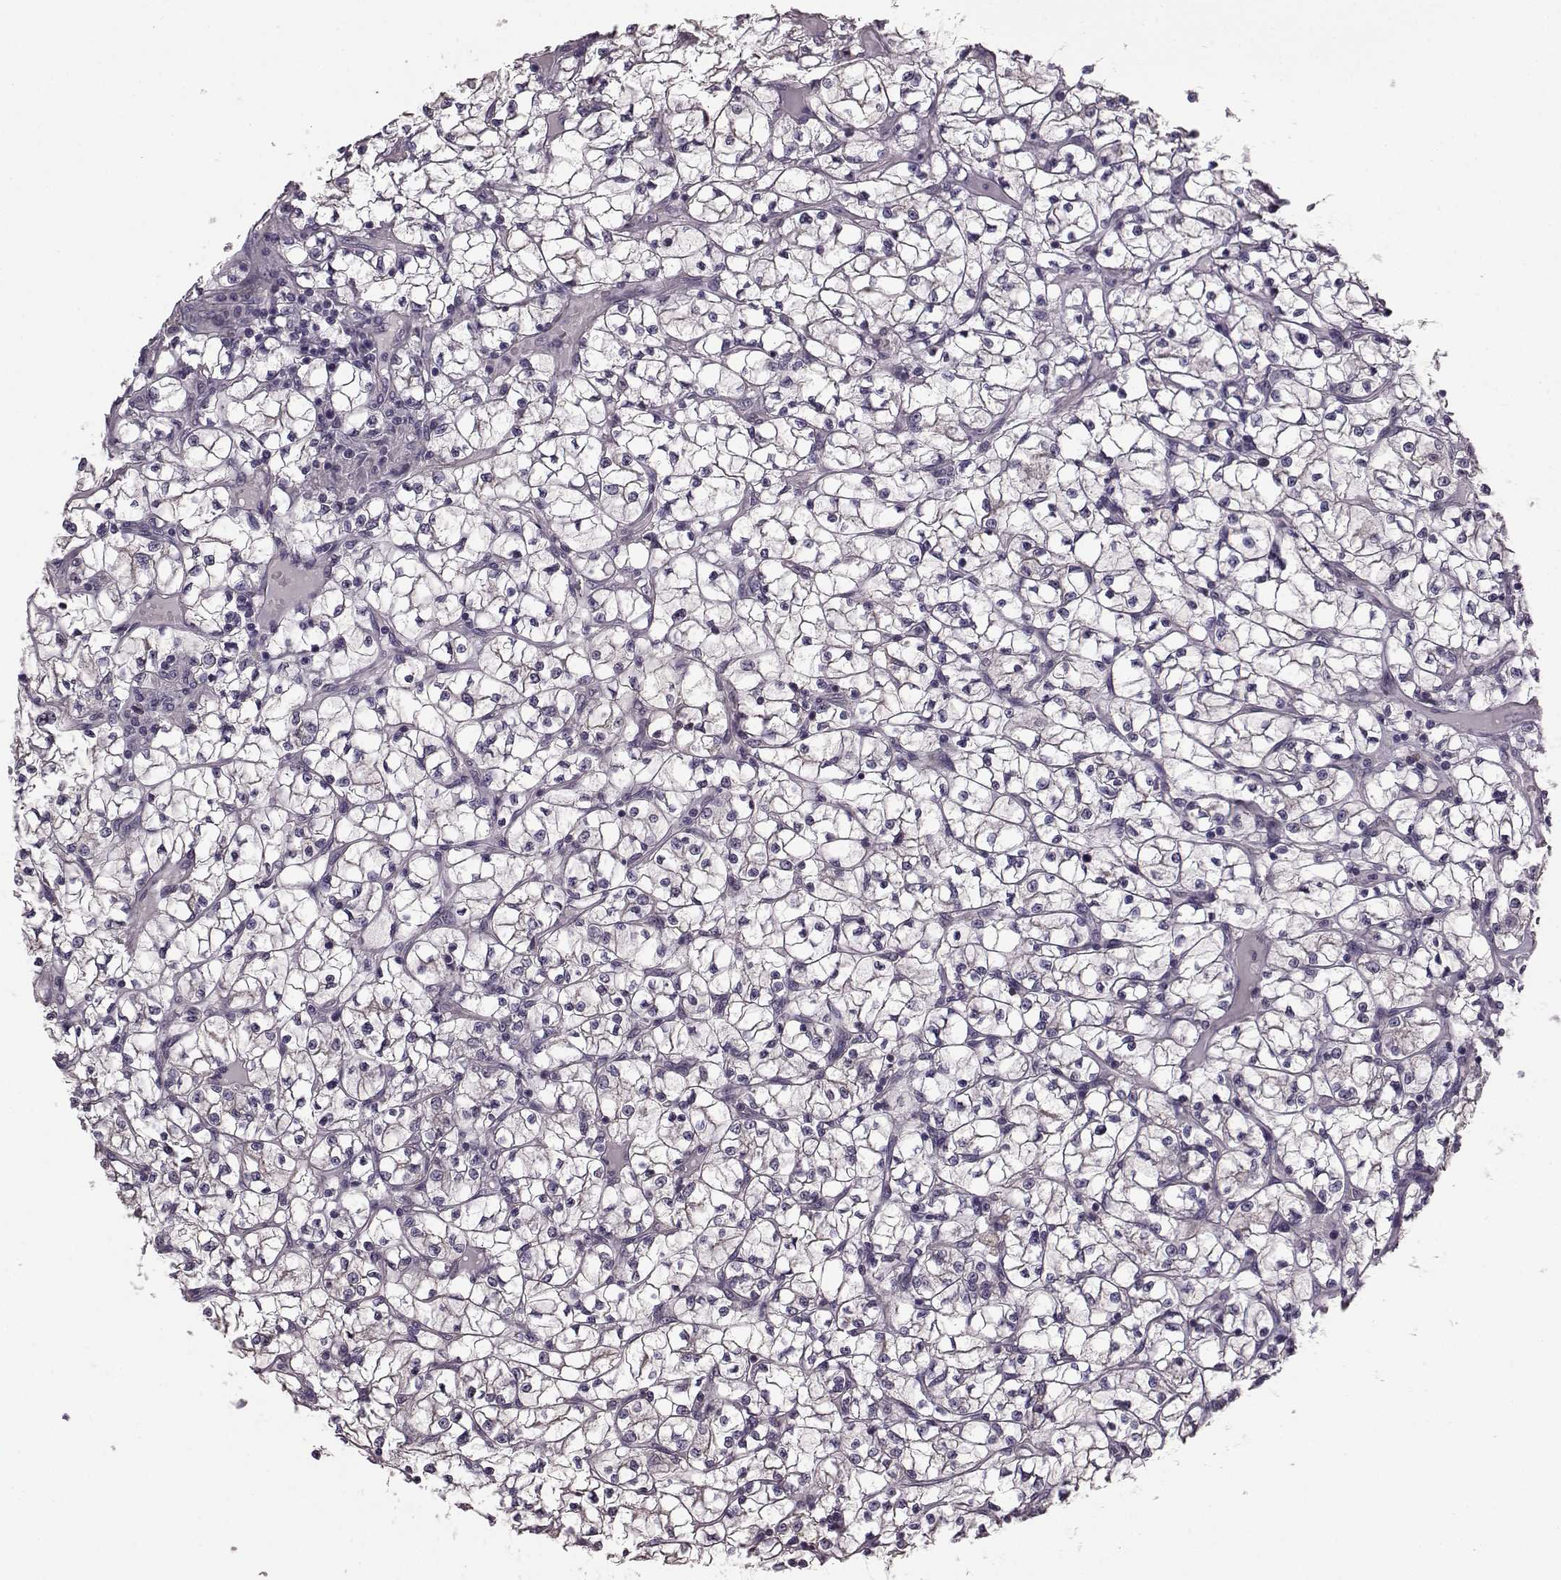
{"staining": {"intensity": "negative", "quantity": "none", "location": "none"}, "tissue": "renal cancer", "cell_type": "Tumor cells", "image_type": "cancer", "snomed": [{"axis": "morphology", "description": "Adenocarcinoma, NOS"}, {"axis": "topography", "description": "Kidney"}], "caption": "This is a histopathology image of IHC staining of renal cancer, which shows no expression in tumor cells.", "gene": "GRK1", "patient": {"sex": "female", "age": 64}}